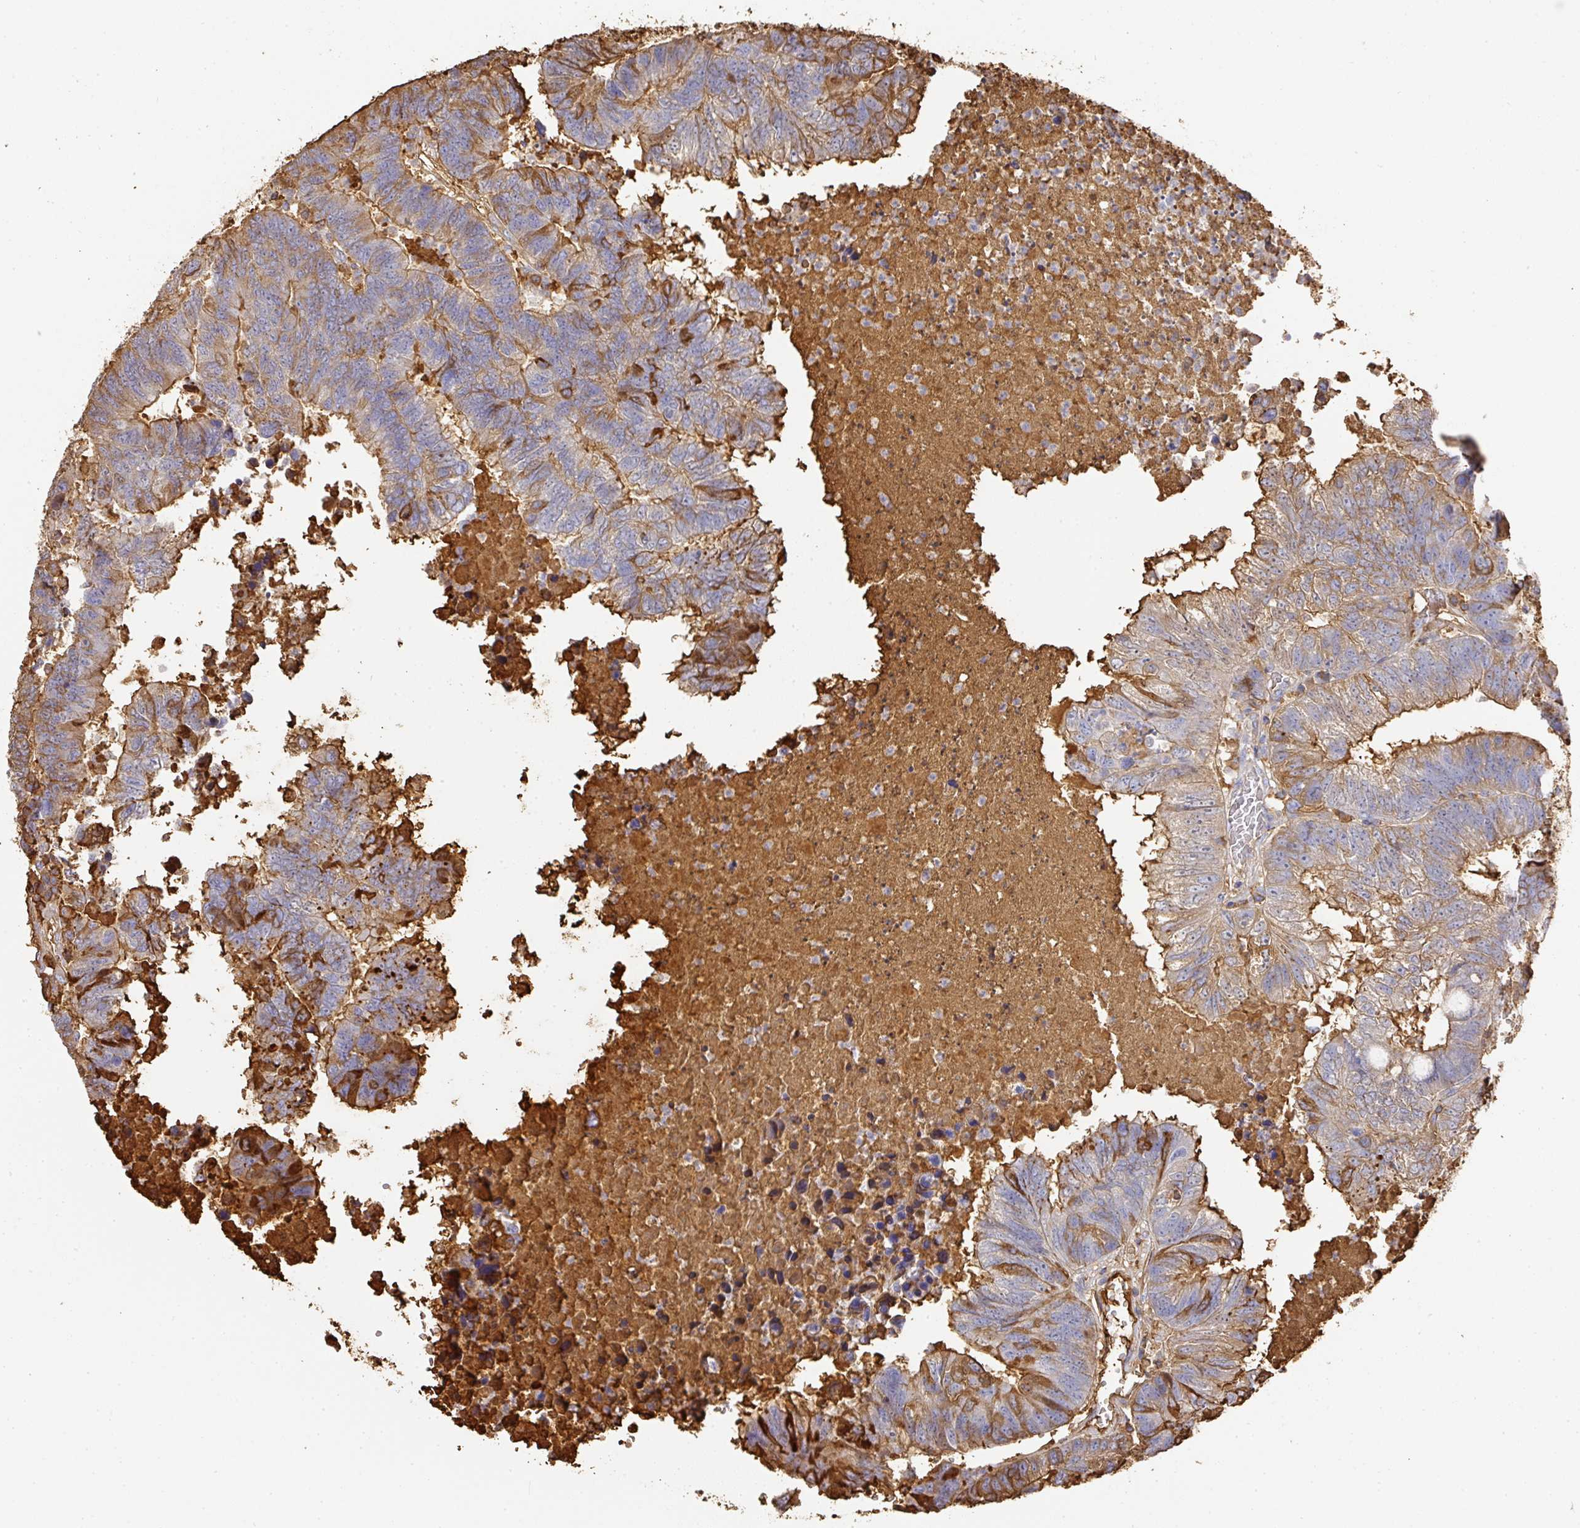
{"staining": {"intensity": "moderate", "quantity": "25%-75%", "location": "cytoplasmic/membranous"}, "tissue": "colorectal cancer", "cell_type": "Tumor cells", "image_type": "cancer", "snomed": [{"axis": "morphology", "description": "Adenocarcinoma, NOS"}, {"axis": "topography", "description": "Colon"}], "caption": "A brown stain shows moderate cytoplasmic/membranous expression of a protein in human adenocarcinoma (colorectal) tumor cells.", "gene": "ALB", "patient": {"sex": "female", "age": 48}}